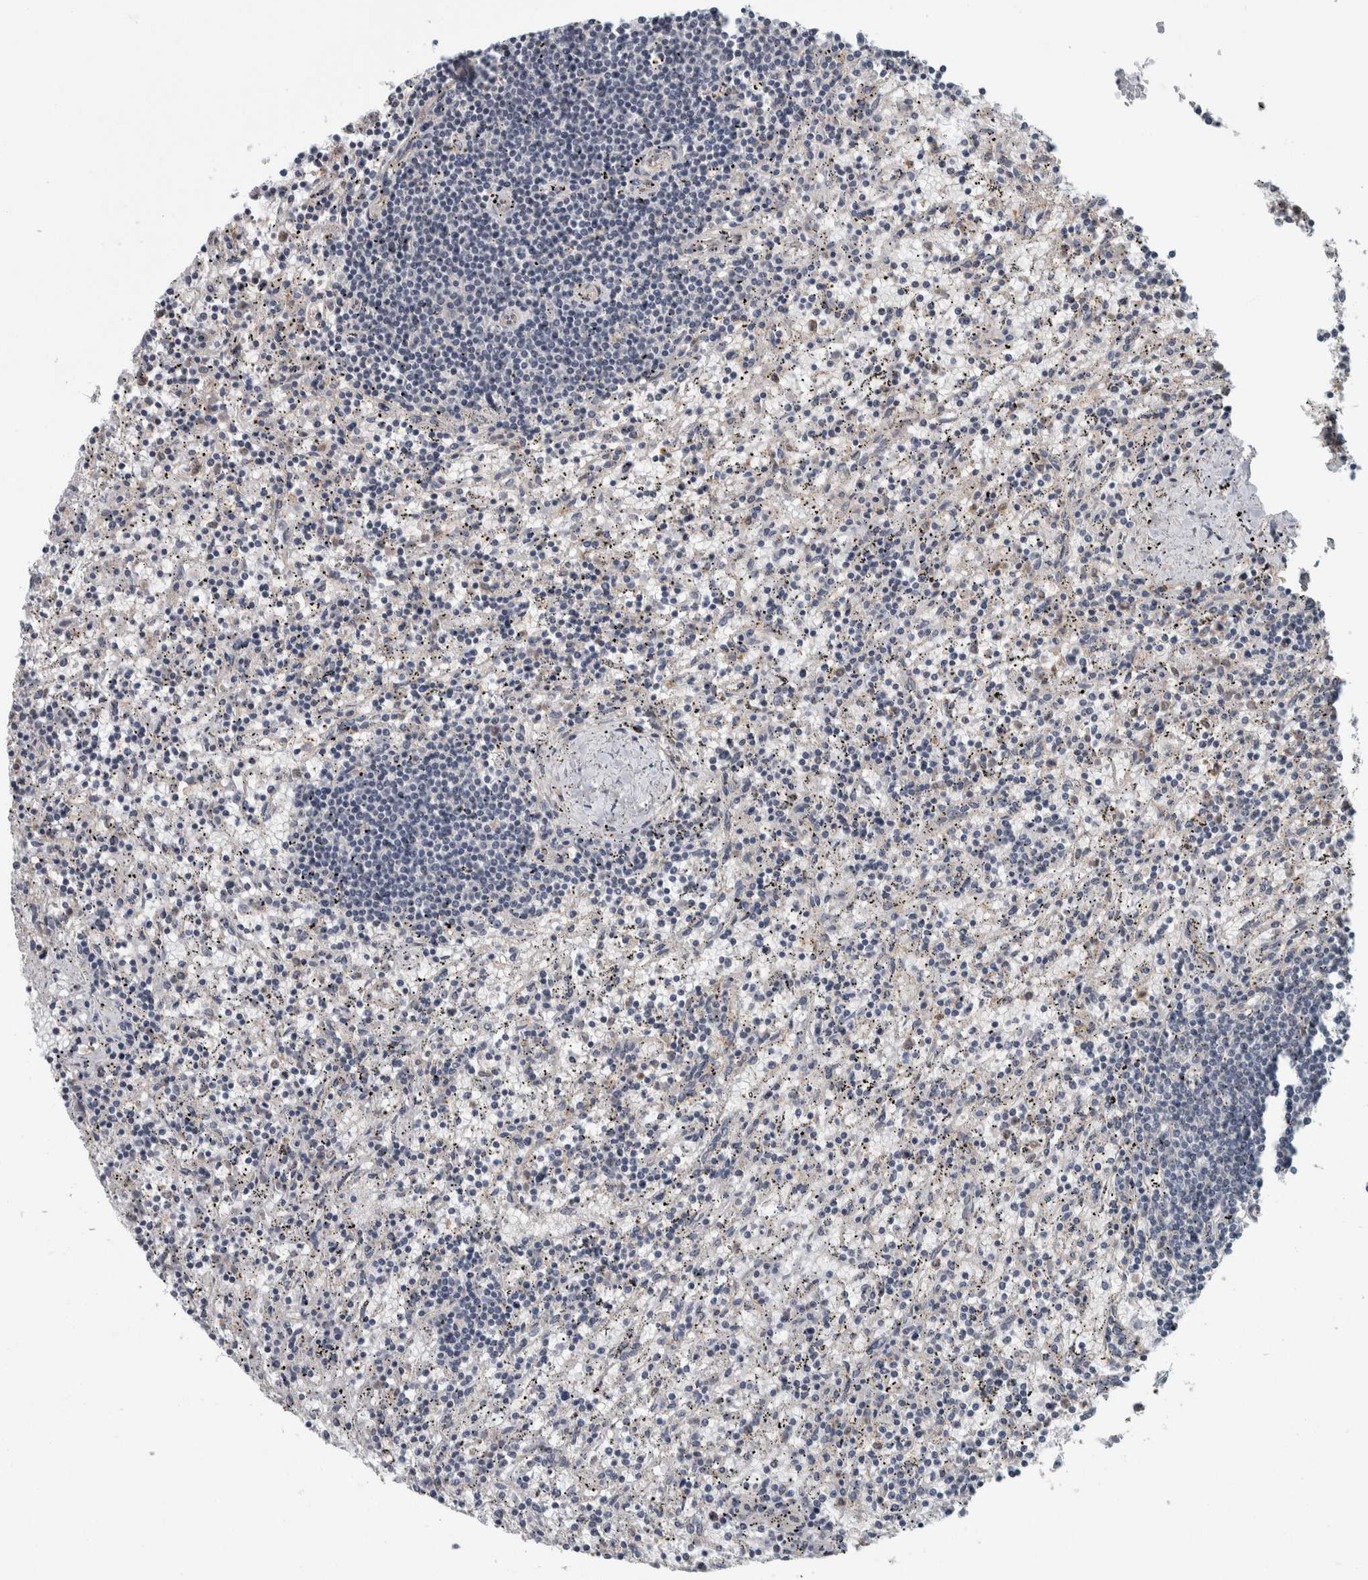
{"staining": {"intensity": "negative", "quantity": "none", "location": "none"}, "tissue": "lymphoma", "cell_type": "Tumor cells", "image_type": "cancer", "snomed": [{"axis": "morphology", "description": "Malignant lymphoma, non-Hodgkin's type, Low grade"}, {"axis": "topography", "description": "Spleen"}], "caption": "Micrograph shows no significant protein expression in tumor cells of lymphoma.", "gene": "KCNJ3", "patient": {"sex": "male", "age": 76}}